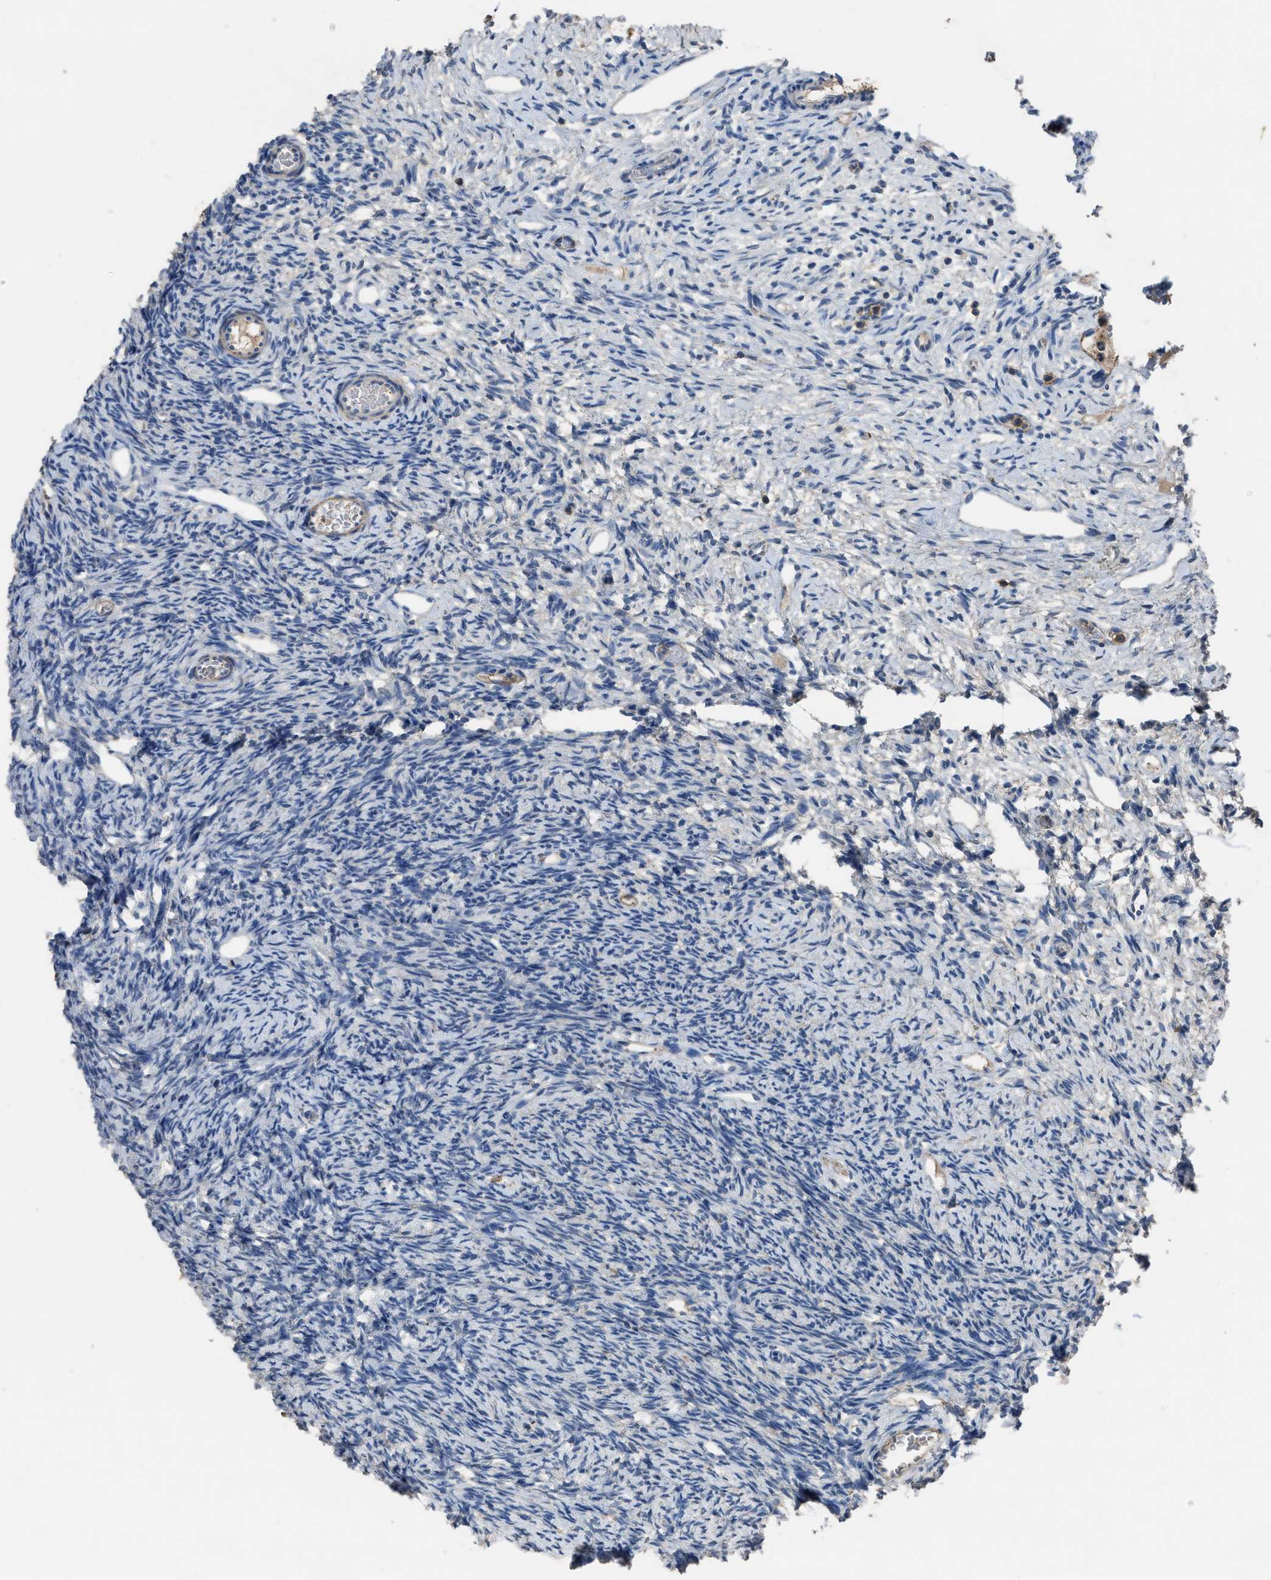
{"staining": {"intensity": "weak", "quantity": "<25%", "location": "cytoplasmic/membranous"}, "tissue": "ovary", "cell_type": "Follicle cells", "image_type": "normal", "snomed": [{"axis": "morphology", "description": "Normal tissue, NOS"}, {"axis": "topography", "description": "Ovary"}], "caption": "A high-resolution image shows immunohistochemistry staining of benign ovary, which demonstrates no significant positivity in follicle cells.", "gene": "OR51E1", "patient": {"sex": "female", "age": 33}}